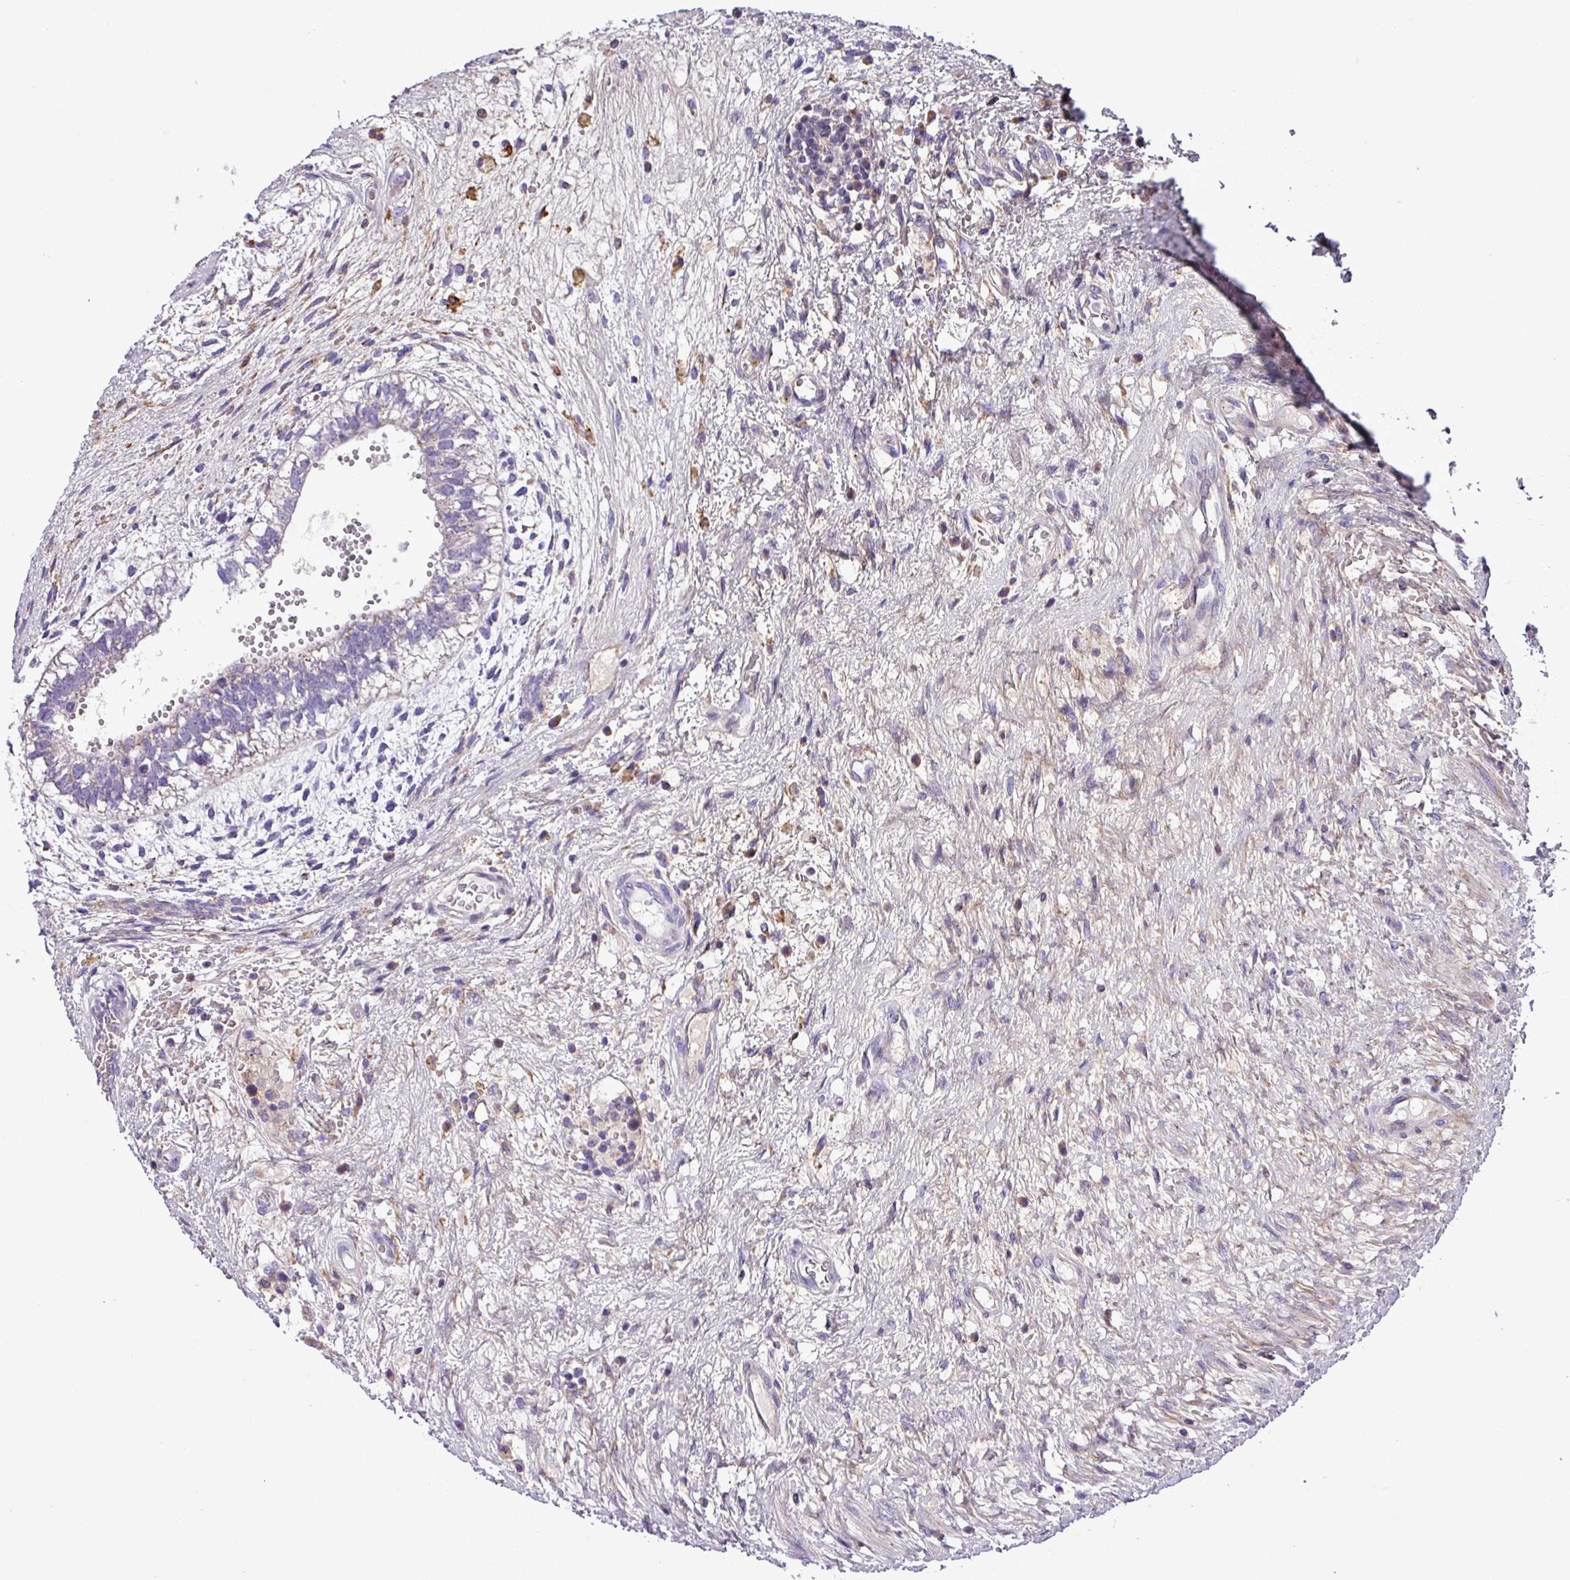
{"staining": {"intensity": "negative", "quantity": "none", "location": "none"}, "tissue": "testis cancer", "cell_type": "Tumor cells", "image_type": "cancer", "snomed": [{"axis": "morphology", "description": "Carcinoma, Embryonal, NOS"}, {"axis": "topography", "description": "Testis"}], "caption": "Immunohistochemistry photomicrograph of neoplastic tissue: human testis cancer (embryonal carcinoma) stained with DAB shows no significant protein expression in tumor cells.", "gene": "FAM183A", "patient": {"sex": "male", "age": 26}}